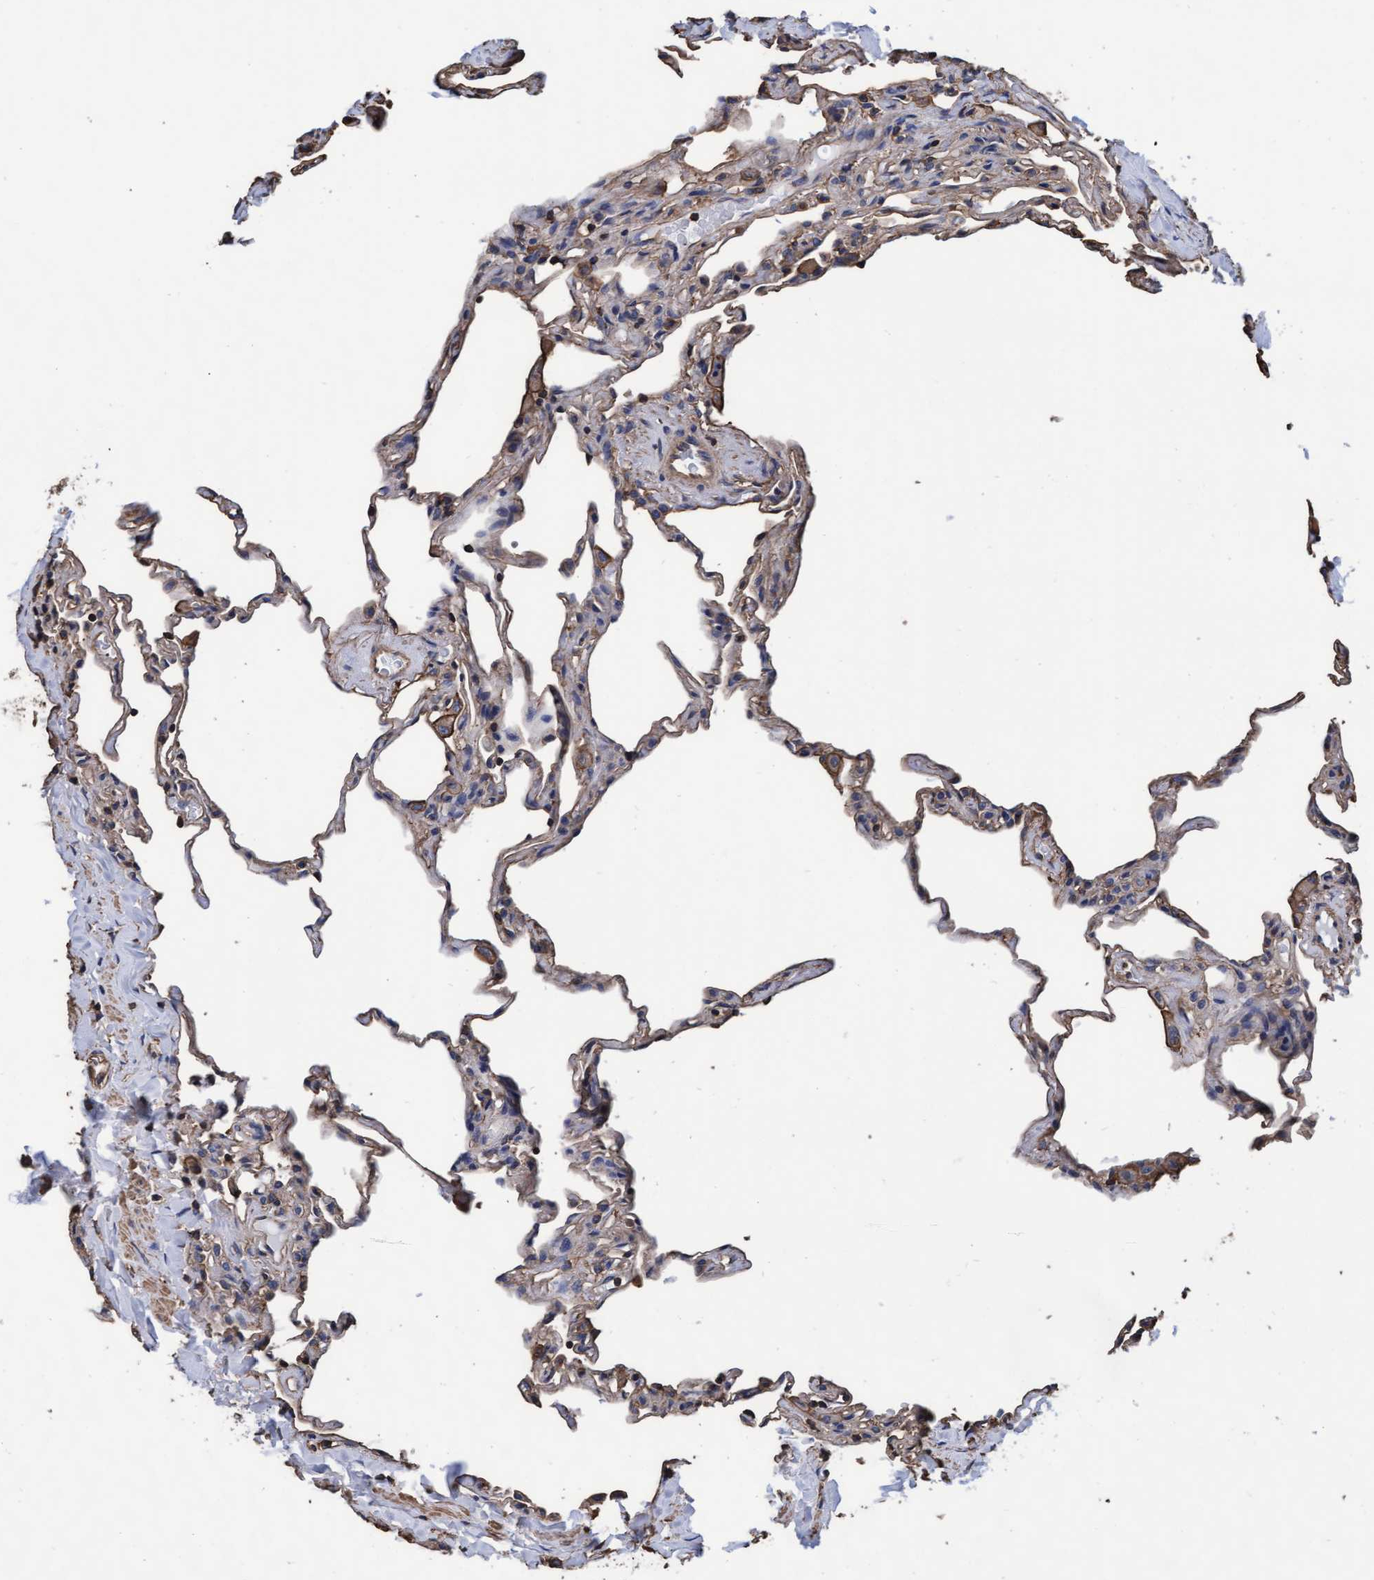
{"staining": {"intensity": "weak", "quantity": "25%-75%", "location": "cytoplasmic/membranous"}, "tissue": "lung", "cell_type": "Alveolar cells", "image_type": "normal", "snomed": [{"axis": "morphology", "description": "Normal tissue, NOS"}, {"axis": "topography", "description": "Lung"}], "caption": "This image reveals immunohistochemistry staining of unremarkable human lung, with low weak cytoplasmic/membranous positivity in approximately 25%-75% of alveolar cells.", "gene": "GRHPR", "patient": {"sex": "male", "age": 59}}